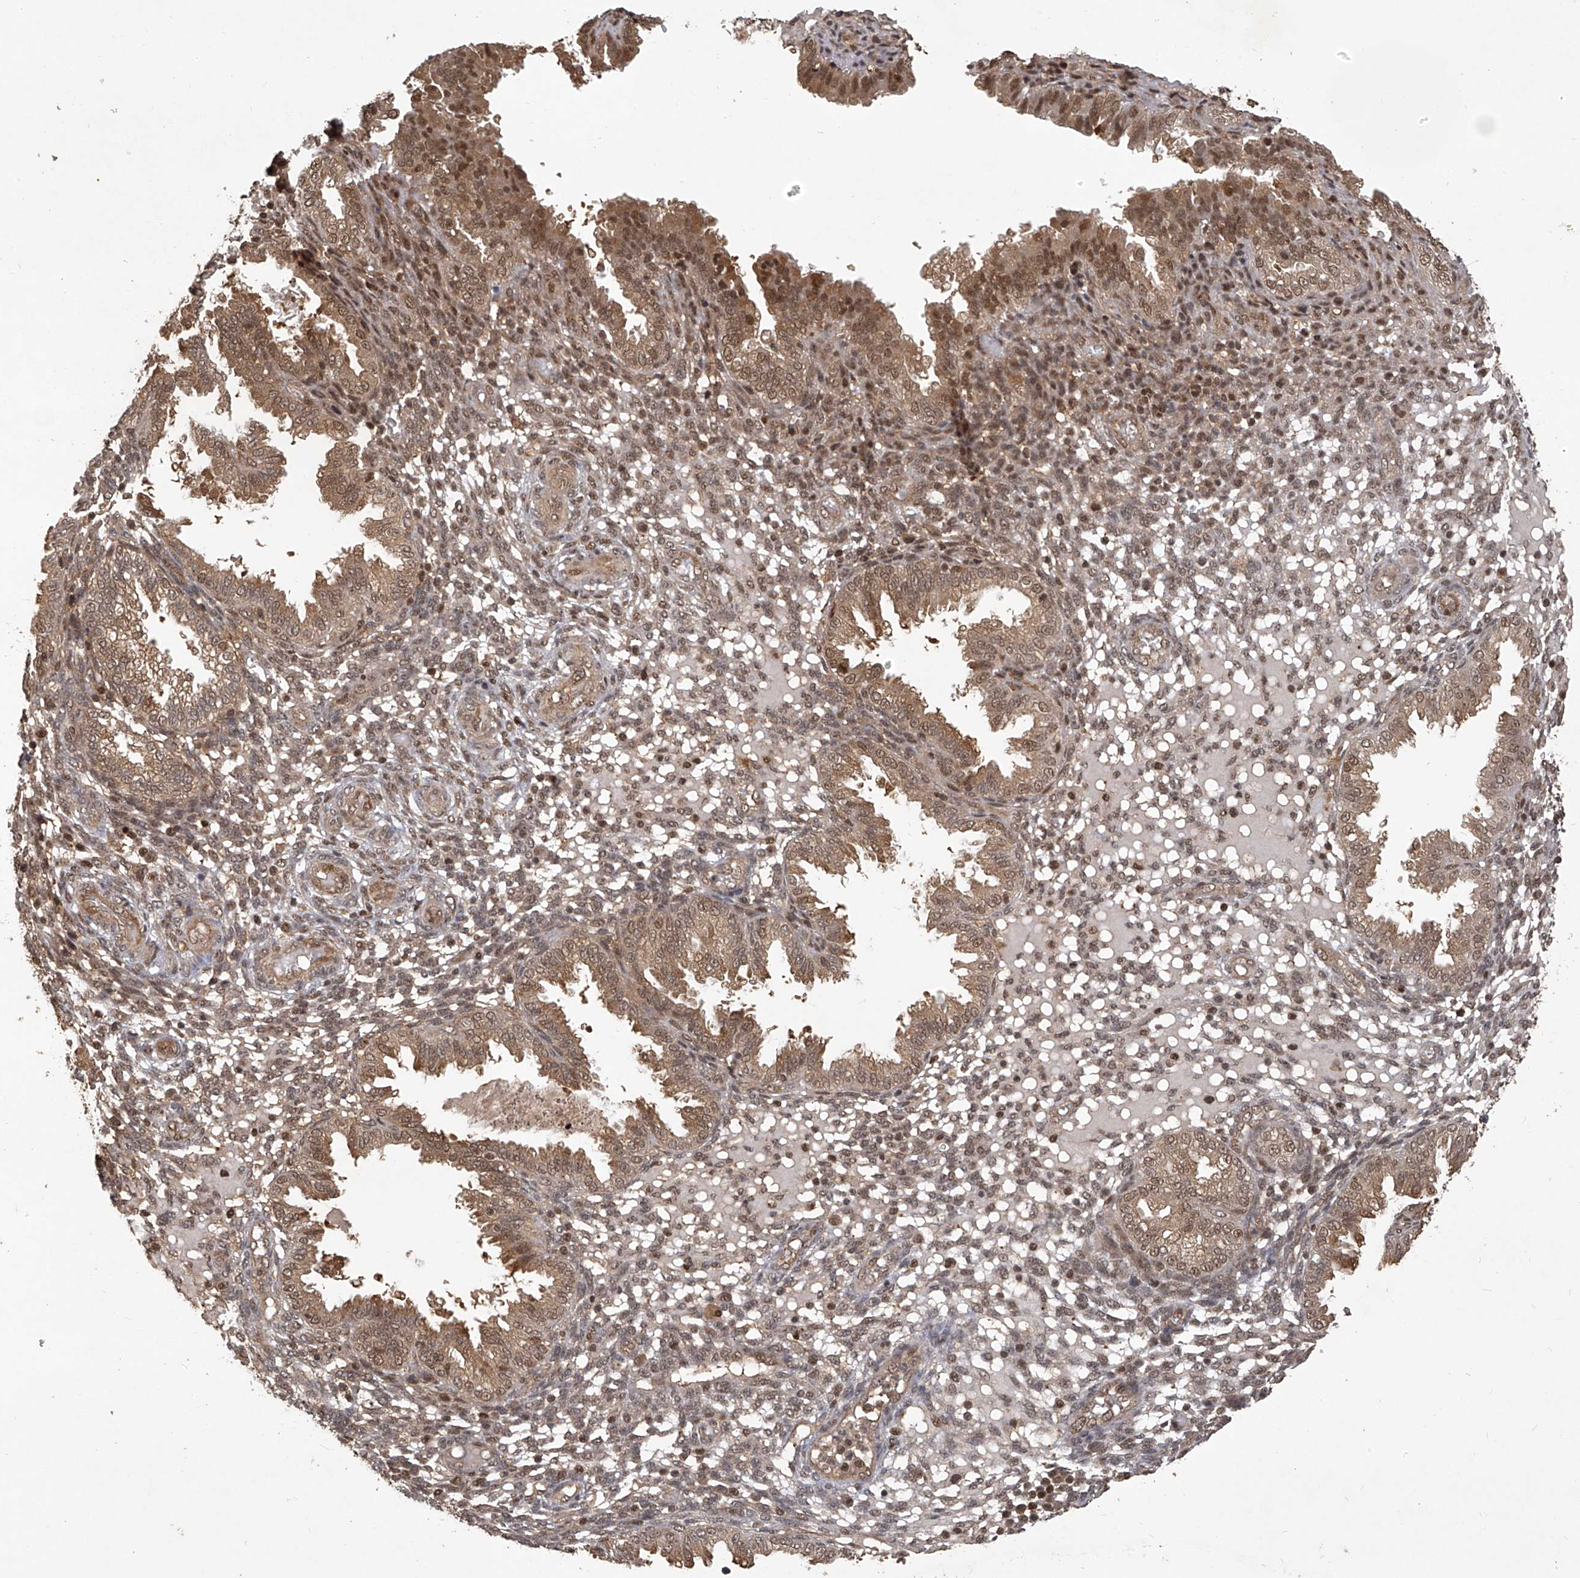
{"staining": {"intensity": "moderate", "quantity": "25%-75%", "location": "cytoplasmic/membranous,nuclear"}, "tissue": "endometrium", "cell_type": "Cells in endometrial stroma", "image_type": "normal", "snomed": [{"axis": "morphology", "description": "Normal tissue, NOS"}, {"axis": "topography", "description": "Endometrium"}], "caption": "High-power microscopy captured an immunohistochemistry micrograph of unremarkable endometrium, revealing moderate cytoplasmic/membranous,nuclear staining in about 25%-75% of cells in endometrial stroma. Immunohistochemistry (ihc) stains the protein of interest in brown and the nuclei are stained blue.", "gene": "PSMB1", "patient": {"sex": "female", "age": 33}}